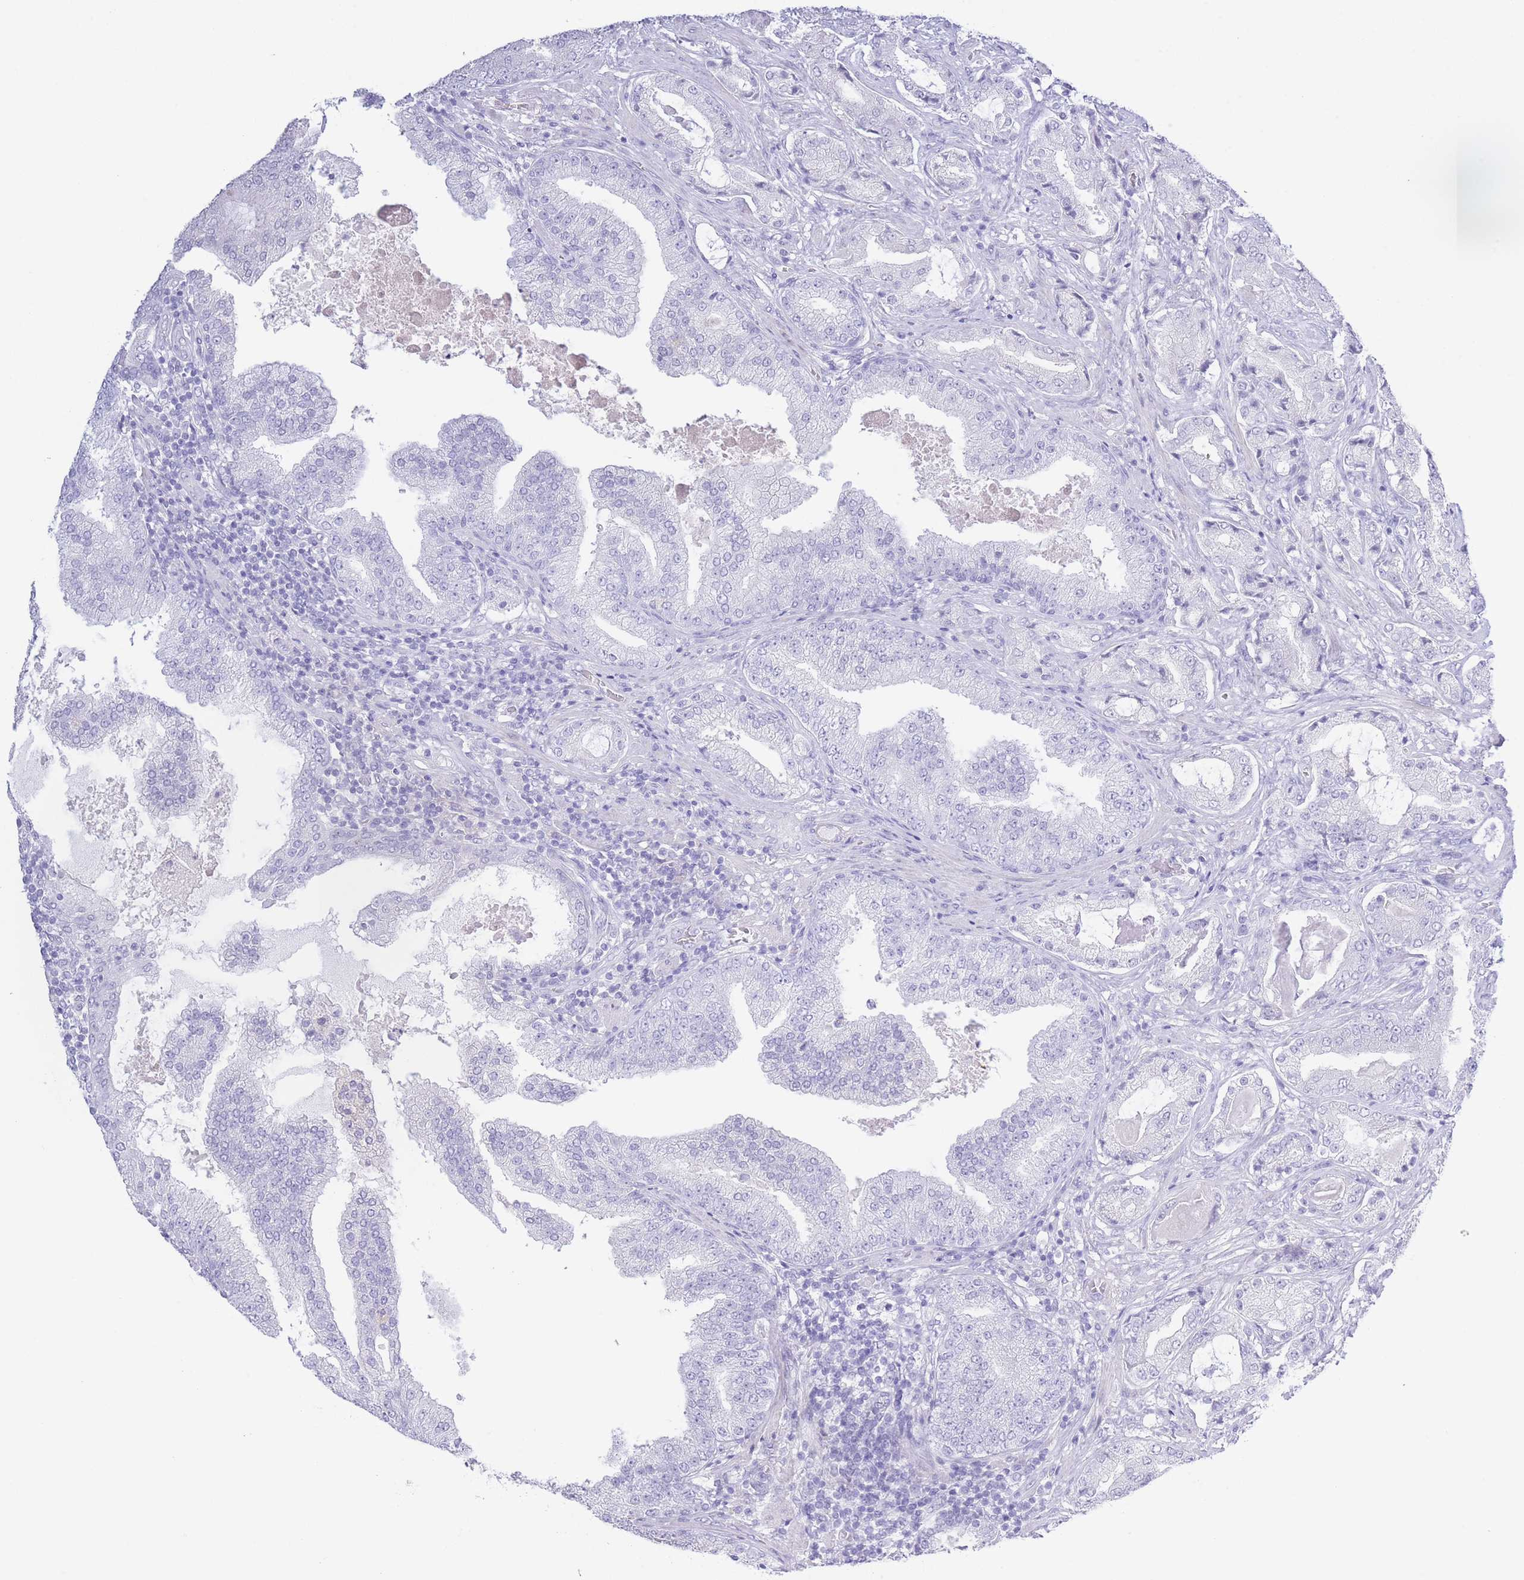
{"staining": {"intensity": "negative", "quantity": "none", "location": "none"}, "tissue": "prostate cancer", "cell_type": "Tumor cells", "image_type": "cancer", "snomed": [{"axis": "morphology", "description": "Adenocarcinoma, High grade"}, {"axis": "topography", "description": "Prostate"}], "caption": "An image of prostate cancer (adenocarcinoma (high-grade)) stained for a protein exhibits no brown staining in tumor cells.", "gene": "PKLR", "patient": {"sex": "male", "age": 68}}